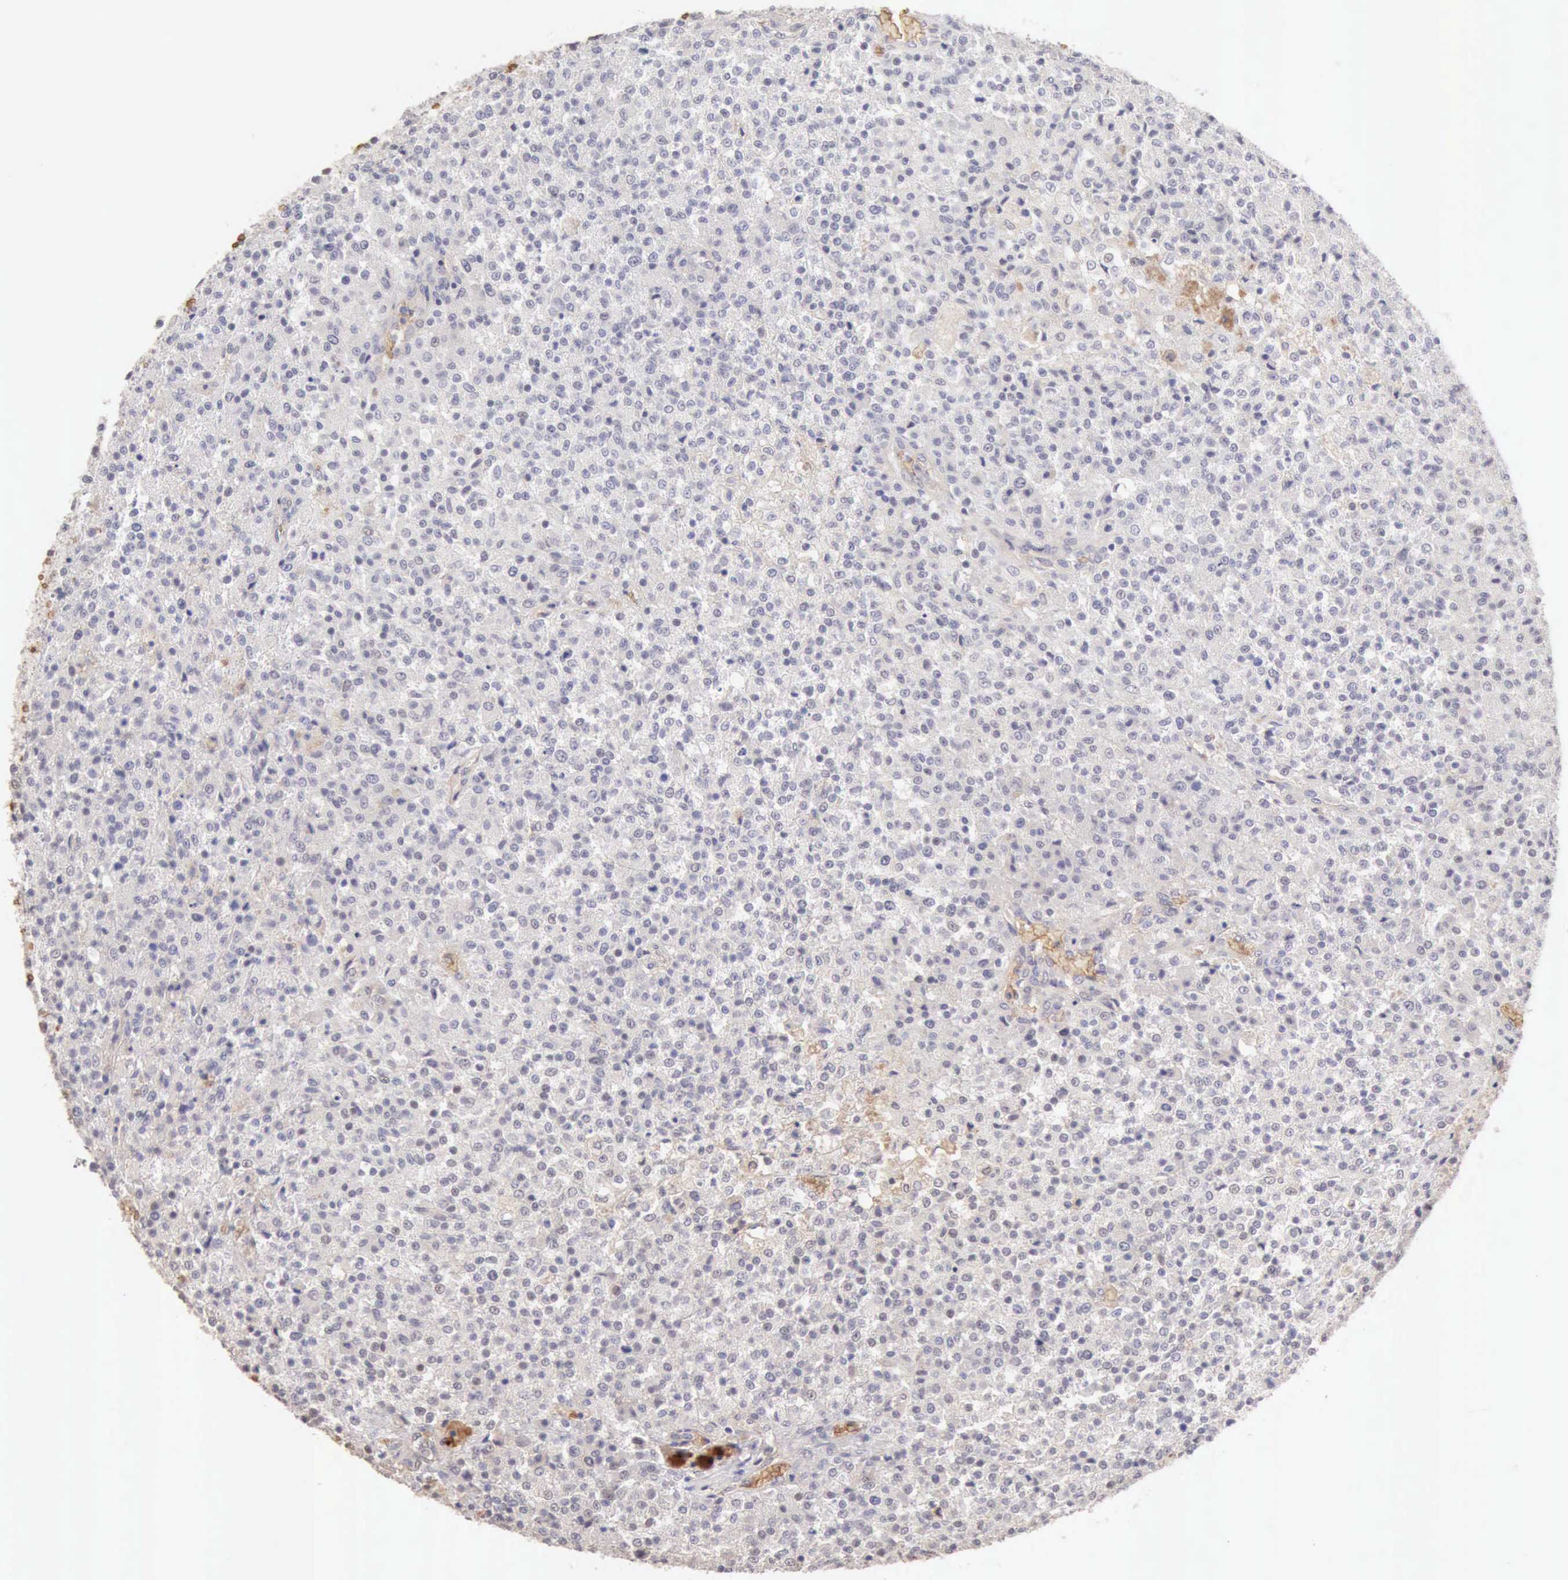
{"staining": {"intensity": "negative", "quantity": "none", "location": "none"}, "tissue": "testis cancer", "cell_type": "Tumor cells", "image_type": "cancer", "snomed": [{"axis": "morphology", "description": "Seminoma, NOS"}, {"axis": "topography", "description": "Testis"}], "caption": "Immunohistochemical staining of seminoma (testis) shows no significant positivity in tumor cells.", "gene": "CFI", "patient": {"sex": "male", "age": 59}}